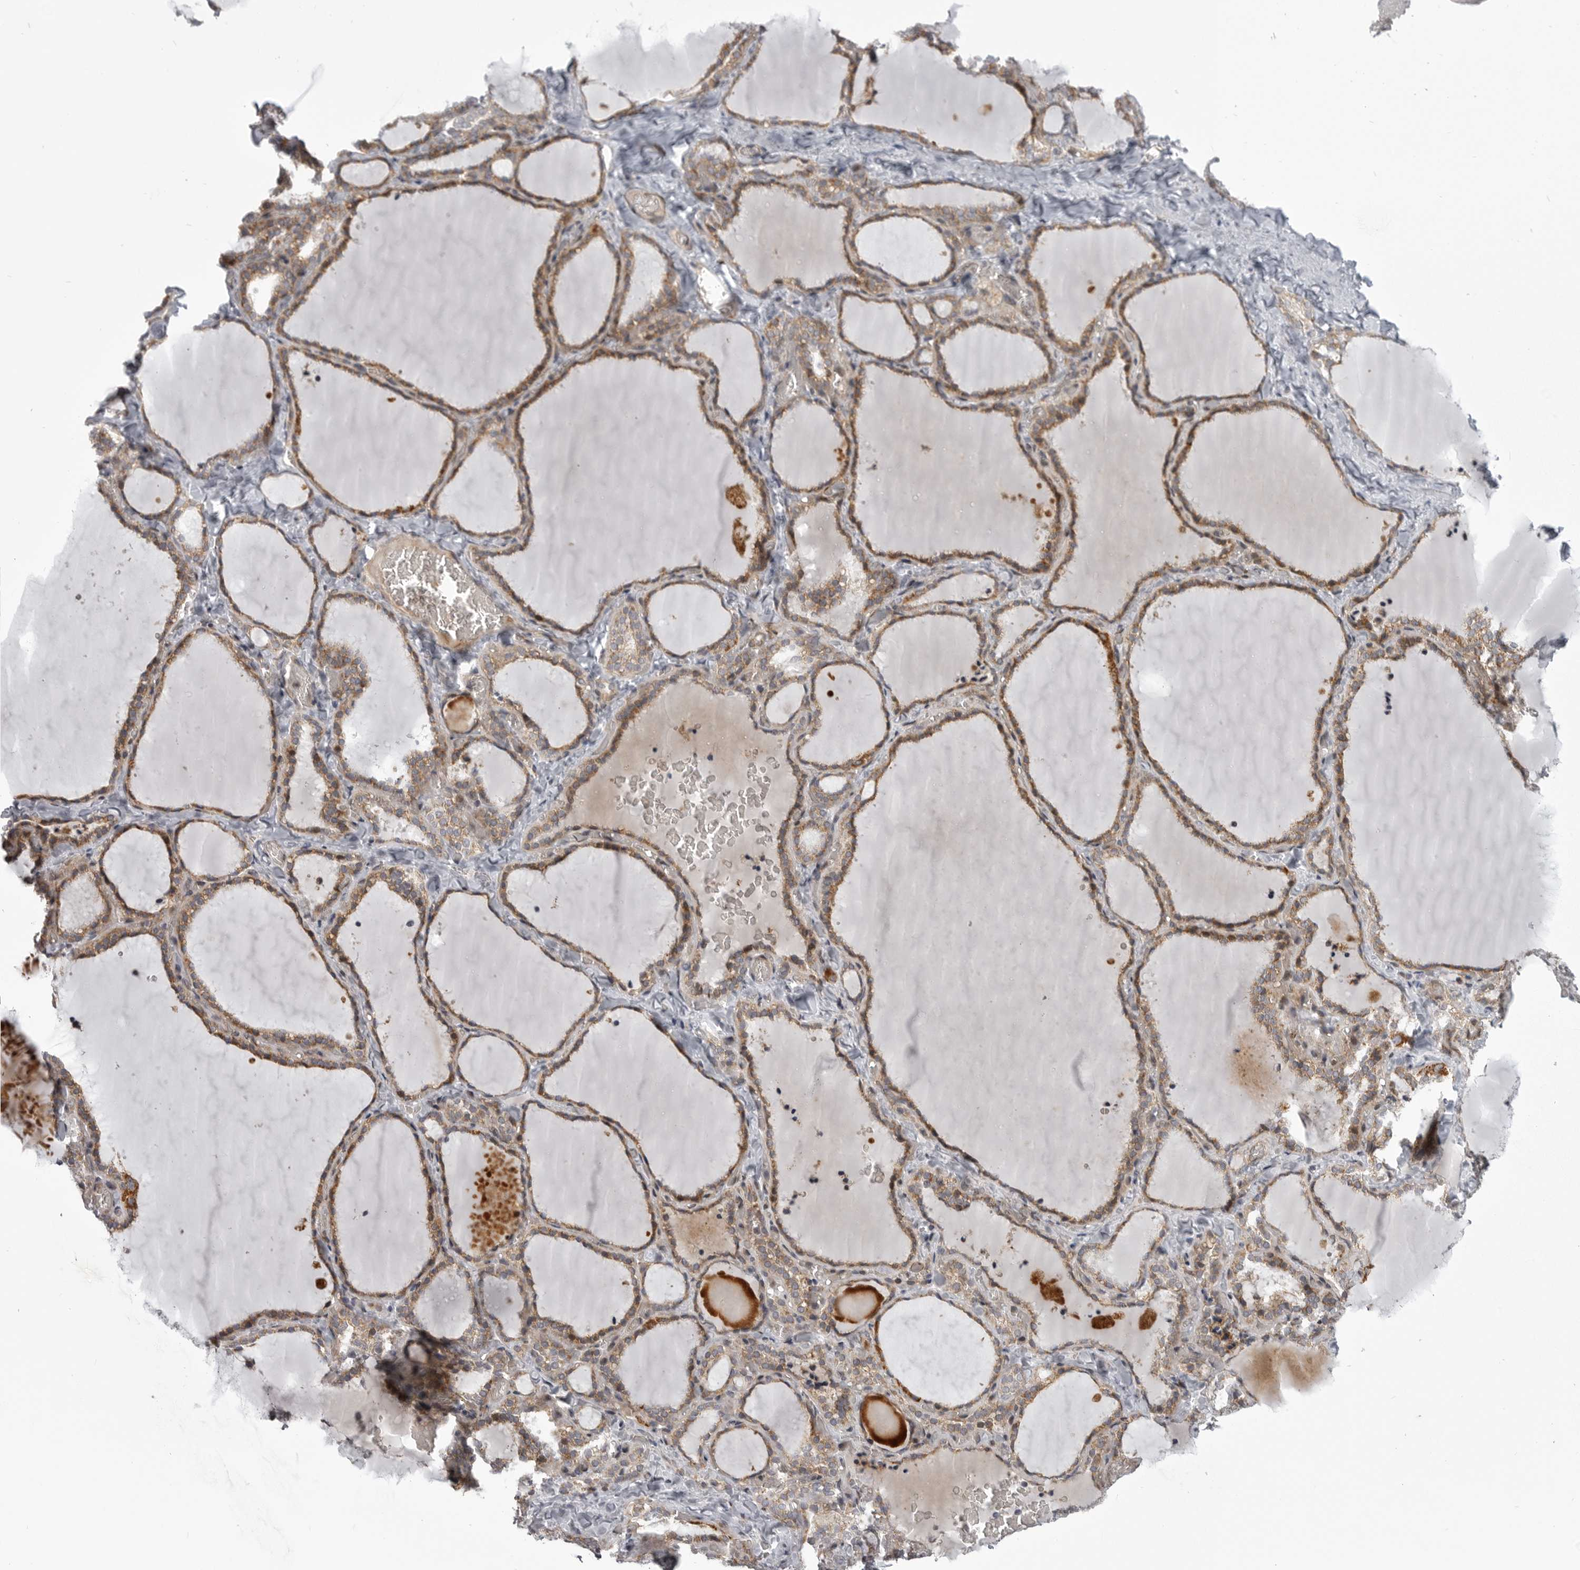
{"staining": {"intensity": "moderate", "quantity": ">75%", "location": "cytoplasmic/membranous"}, "tissue": "thyroid gland", "cell_type": "Glandular cells", "image_type": "normal", "snomed": [{"axis": "morphology", "description": "Normal tissue, NOS"}, {"axis": "topography", "description": "Thyroid gland"}], "caption": "Moderate cytoplasmic/membranous expression is present in approximately >75% of glandular cells in normal thyroid gland.", "gene": "TMPRSS11F", "patient": {"sex": "female", "age": 22}}